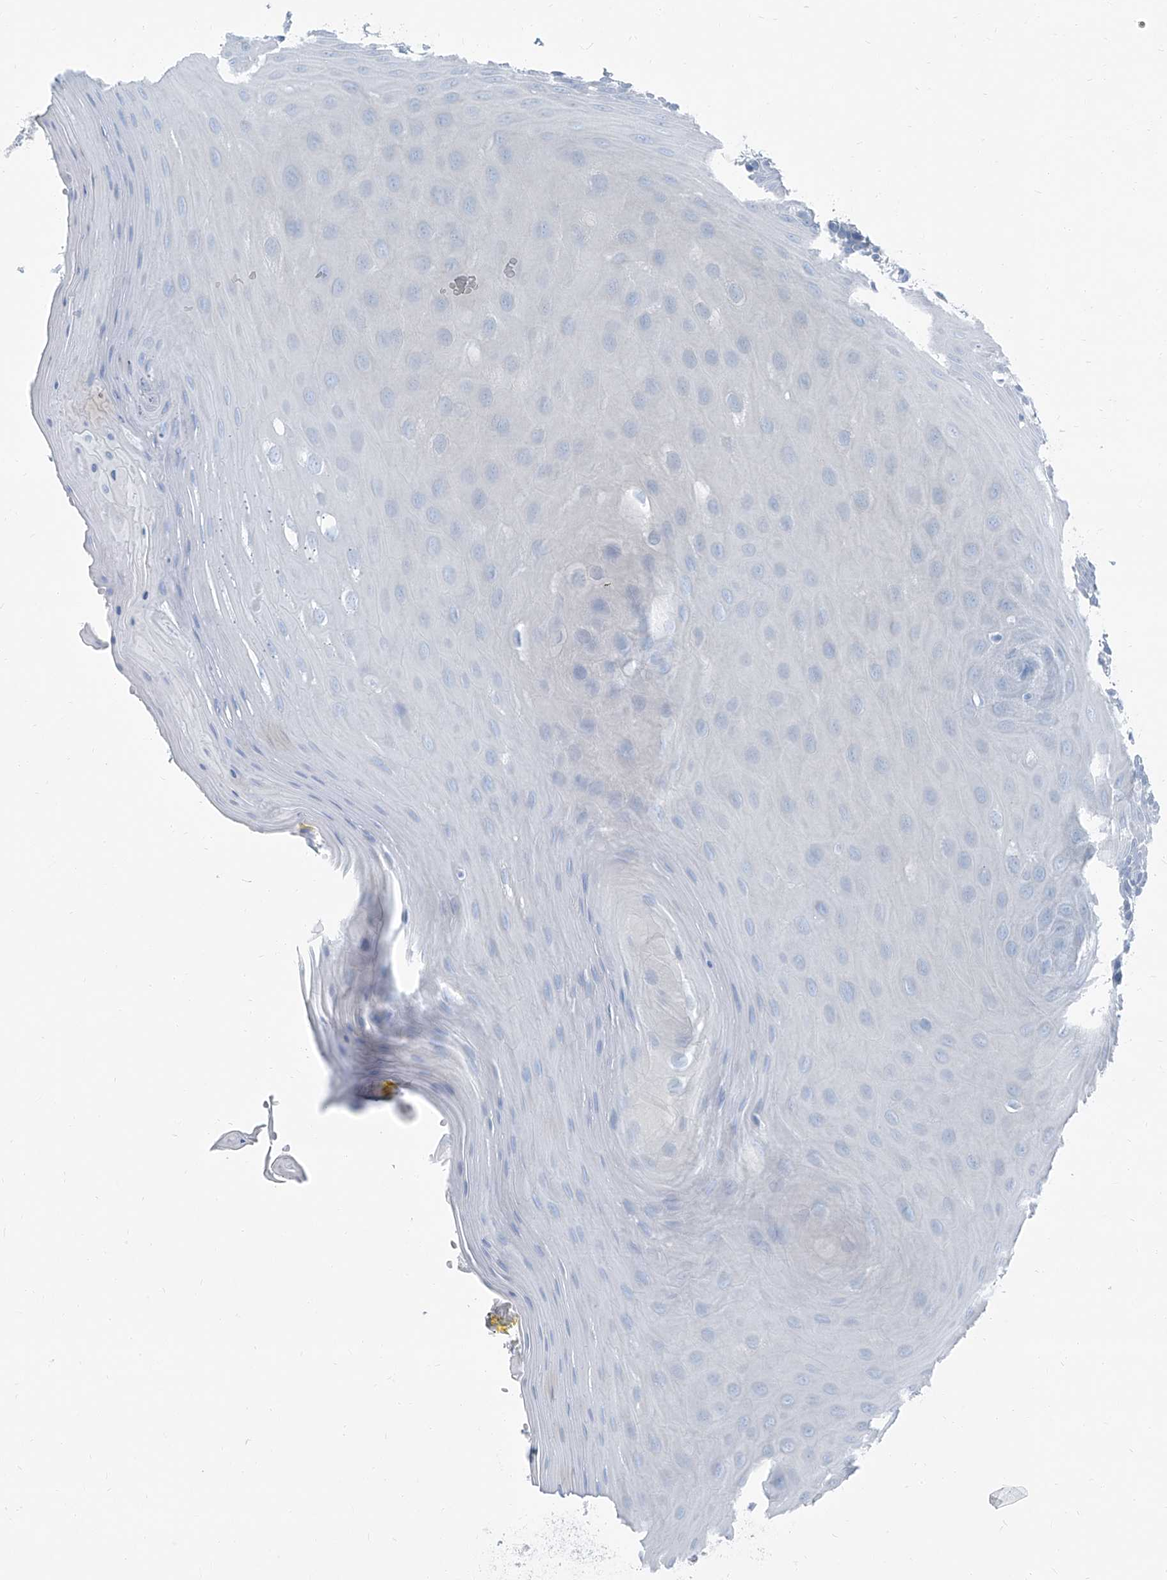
{"staining": {"intensity": "negative", "quantity": "none", "location": "none"}, "tissue": "oral mucosa", "cell_type": "Squamous epithelial cells", "image_type": "normal", "snomed": [{"axis": "morphology", "description": "Normal tissue, NOS"}, {"axis": "morphology", "description": "Squamous cell carcinoma, NOS"}, {"axis": "topography", "description": "Skeletal muscle"}, {"axis": "topography", "description": "Oral tissue"}, {"axis": "topography", "description": "Salivary gland"}, {"axis": "topography", "description": "Head-Neck"}], "caption": "The histopathology image shows no significant positivity in squamous epithelial cells of oral mucosa.", "gene": "RGN", "patient": {"sex": "male", "age": 54}}